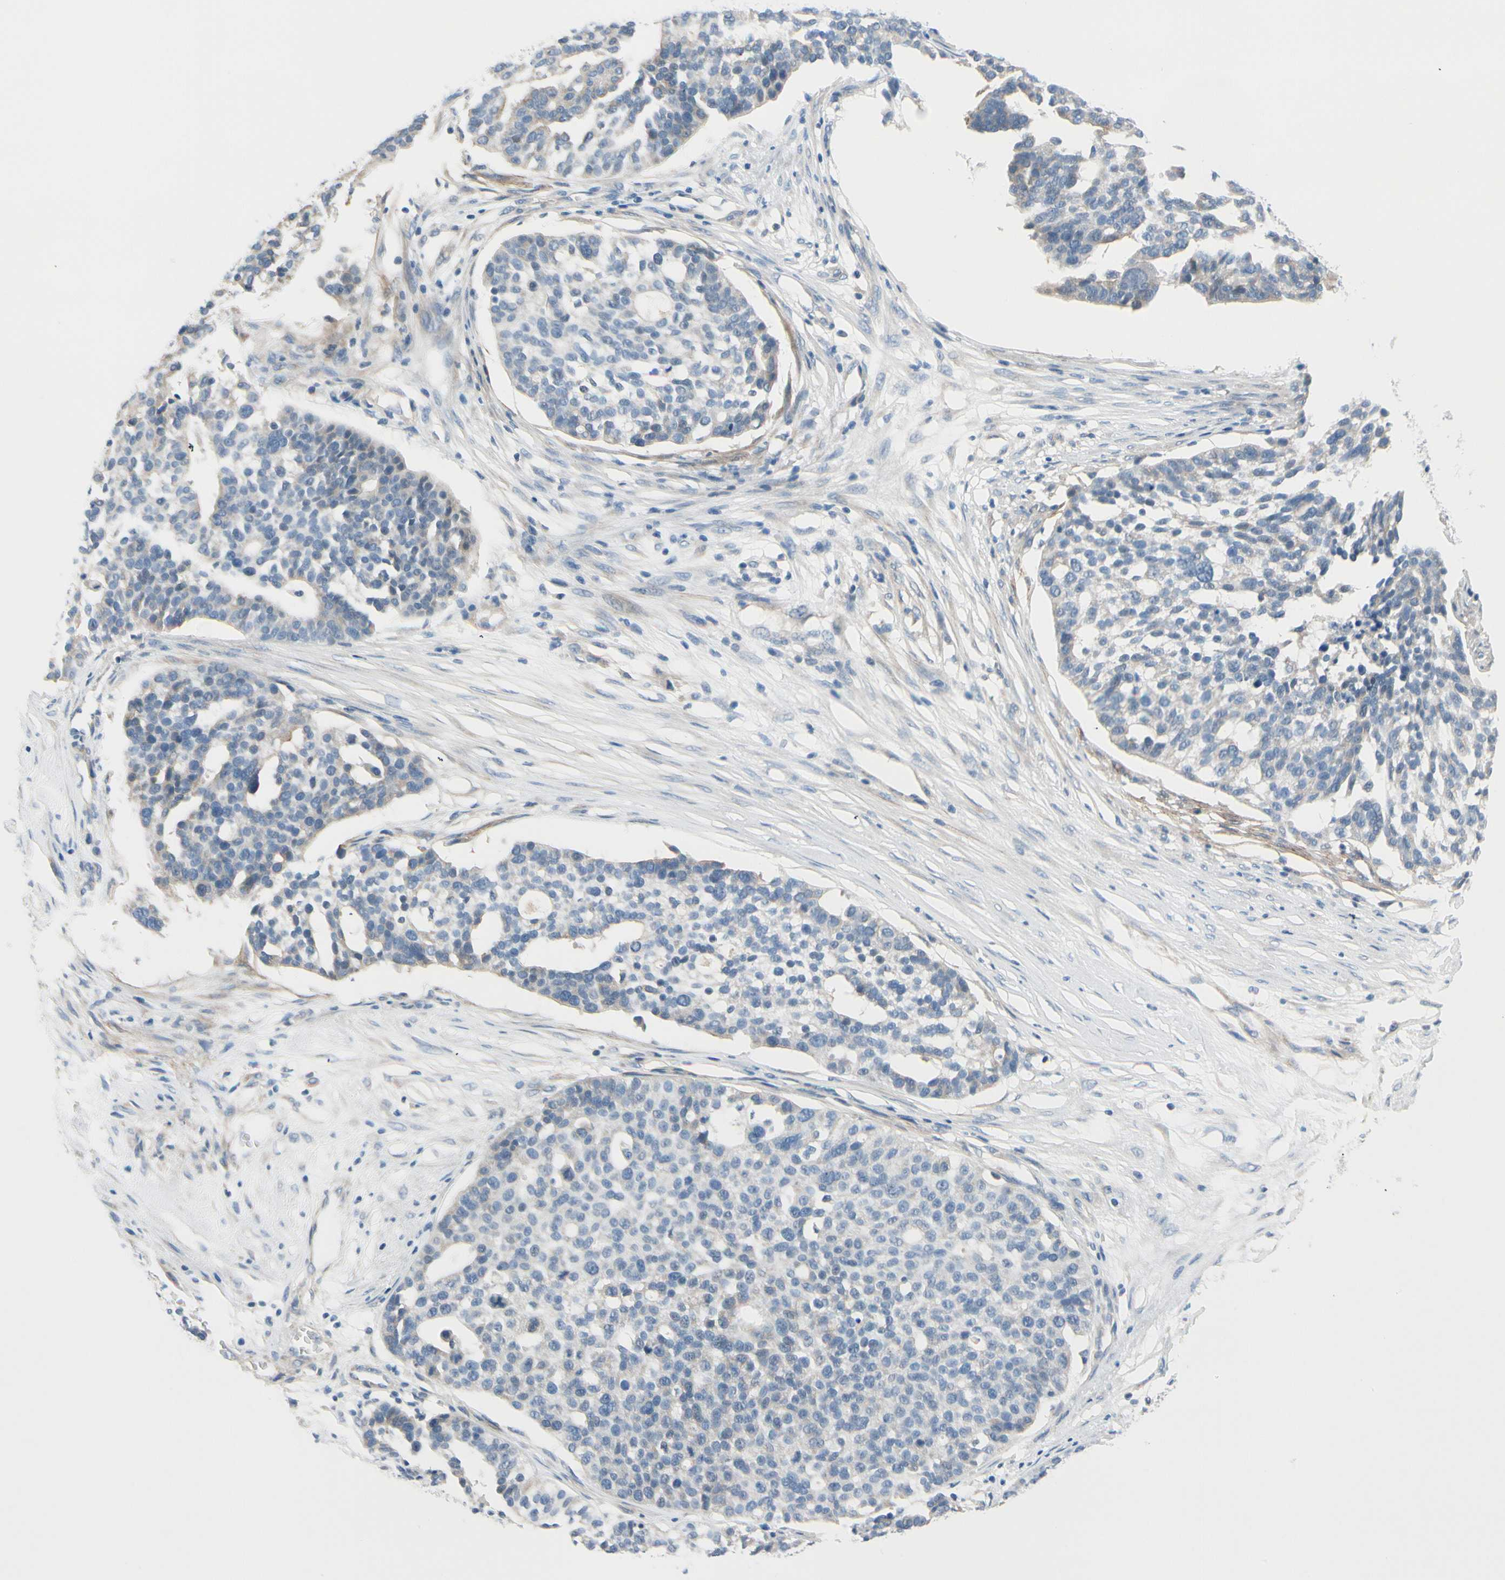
{"staining": {"intensity": "weak", "quantity": "<25%", "location": "cytoplasmic/membranous"}, "tissue": "ovarian cancer", "cell_type": "Tumor cells", "image_type": "cancer", "snomed": [{"axis": "morphology", "description": "Cystadenocarcinoma, serous, NOS"}, {"axis": "topography", "description": "Ovary"}], "caption": "This image is of ovarian serous cystadenocarcinoma stained with immunohistochemistry to label a protein in brown with the nuclei are counter-stained blue. There is no expression in tumor cells.", "gene": "FCER2", "patient": {"sex": "female", "age": 59}}